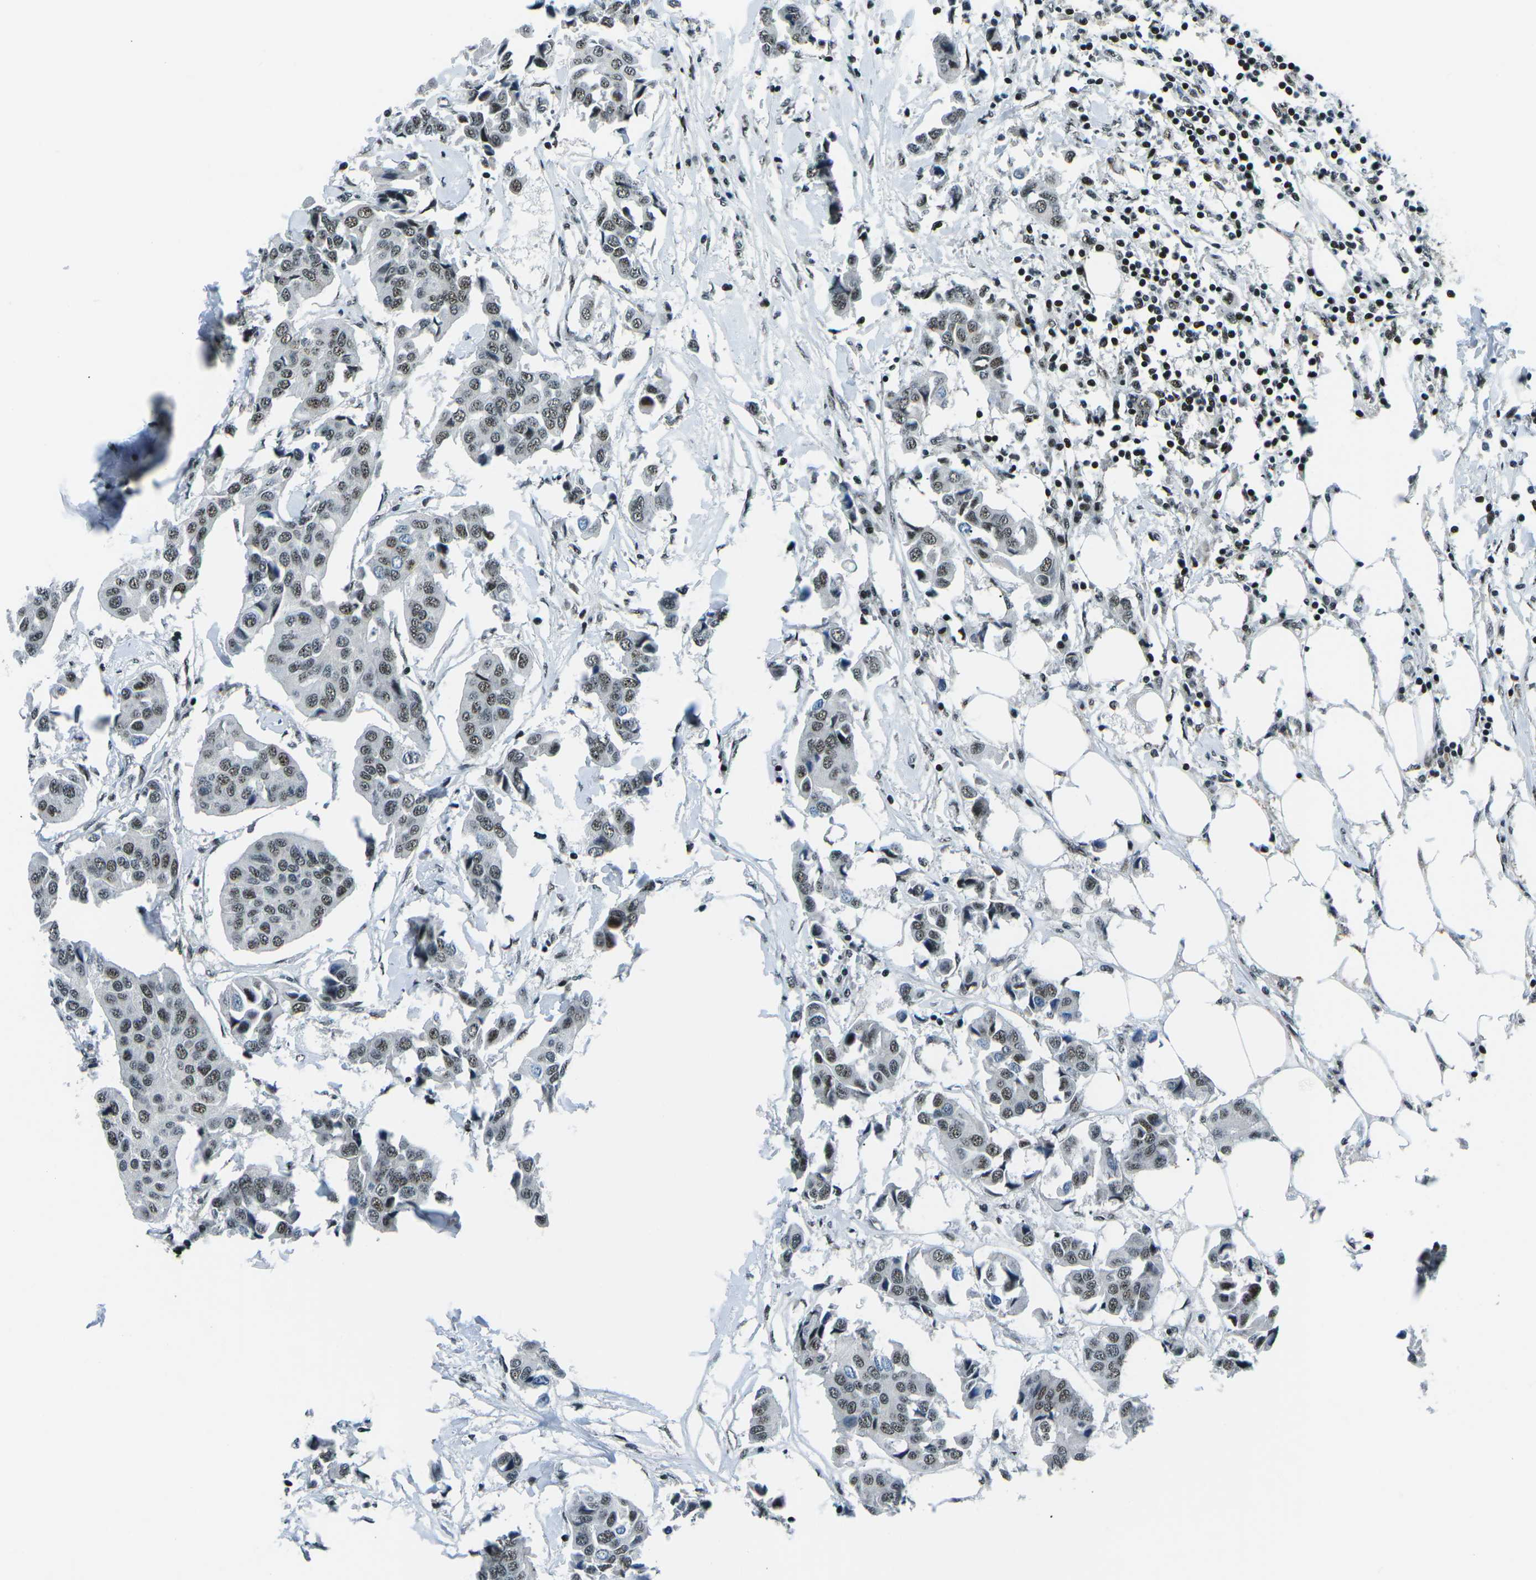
{"staining": {"intensity": "moderate", "quantity": ">75%", "location": "nuclear"}, "tissue": "breast cancer", "cell_type": "Tumor cells", "image_type": "cancer", "snomed": [{"axis": "morphology", "description": "Duct carcinoma"}, {"axis": "topography", "description": "Breast"}], "caption": "Tumor cells display medium levels of moderate nuclear positivity in approximately >75% of cells in human invasive ductal carcinoma (breast). (Stains: DAB (3,3'-diaminobenzidine) in brown, nuclei in blue, Microscopy: brightfield microscopy at high magnification).", "gene": "RBL2", "patient": {"sex": "female", "age": 80}}